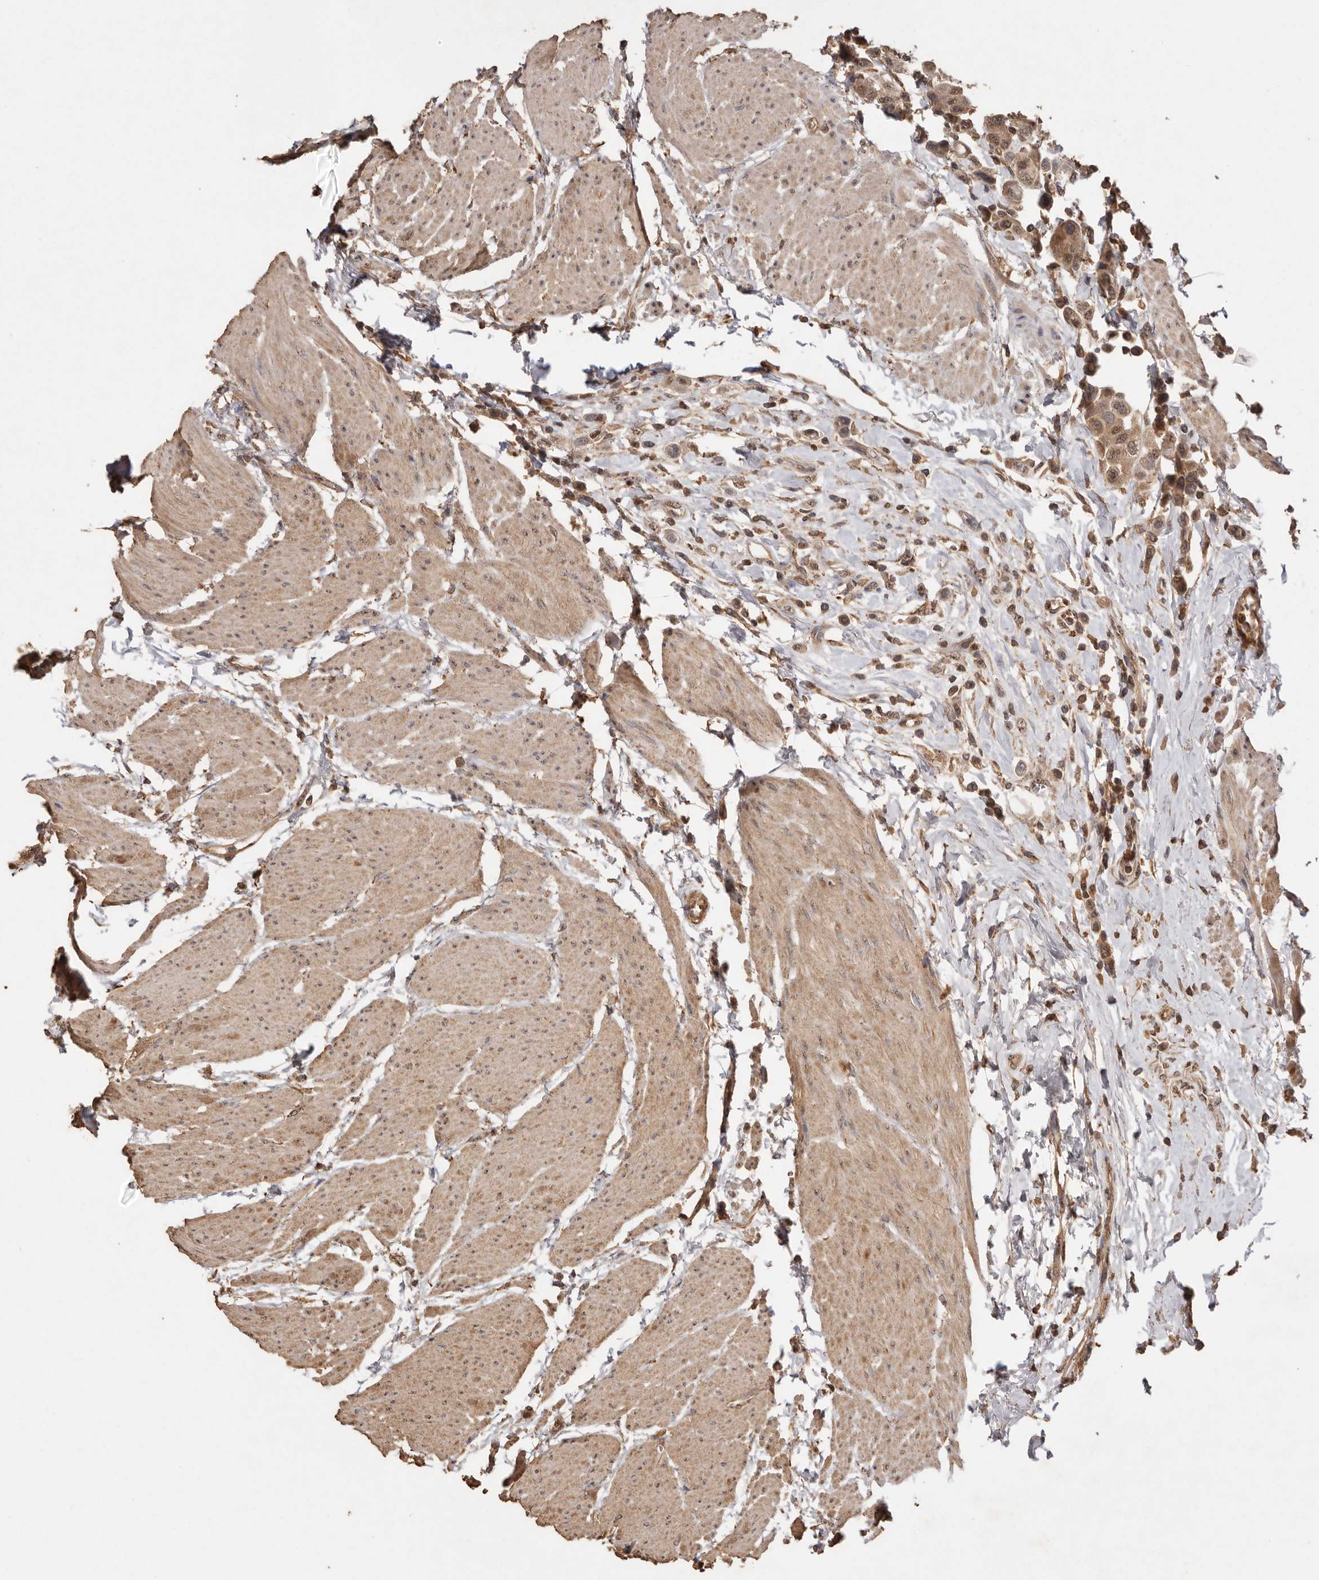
{"staining": {"intensity": "moderate", "quantity": ">75%", "location": "cytoplasmic/membranous,nuclear"}, "tissue": "urothelial cancer", "cell_type": "Tumor cells", "image_type": "cancer", "snomed": [{"axis": "morphology", "description": "Urothelial carcinoma, High grade"}, {"axis": "topography", "description": "Urinary bladder"}], "caption": "Immunohistochemistry (DAB (3,3'-diaminobenzidine)) staining of urothelial cancer exhibits moderate cytoplasmic/membranous and nuclear protein positivity in about >75% of tumor cells. The staining was performed using DAB to visualize the protein expression in brown, while the nuclei were stained in blue with hematoxylin (Magnification: 20x).", "gene": "RWDD1", "patient": {"sex": "male", "age": 50}}